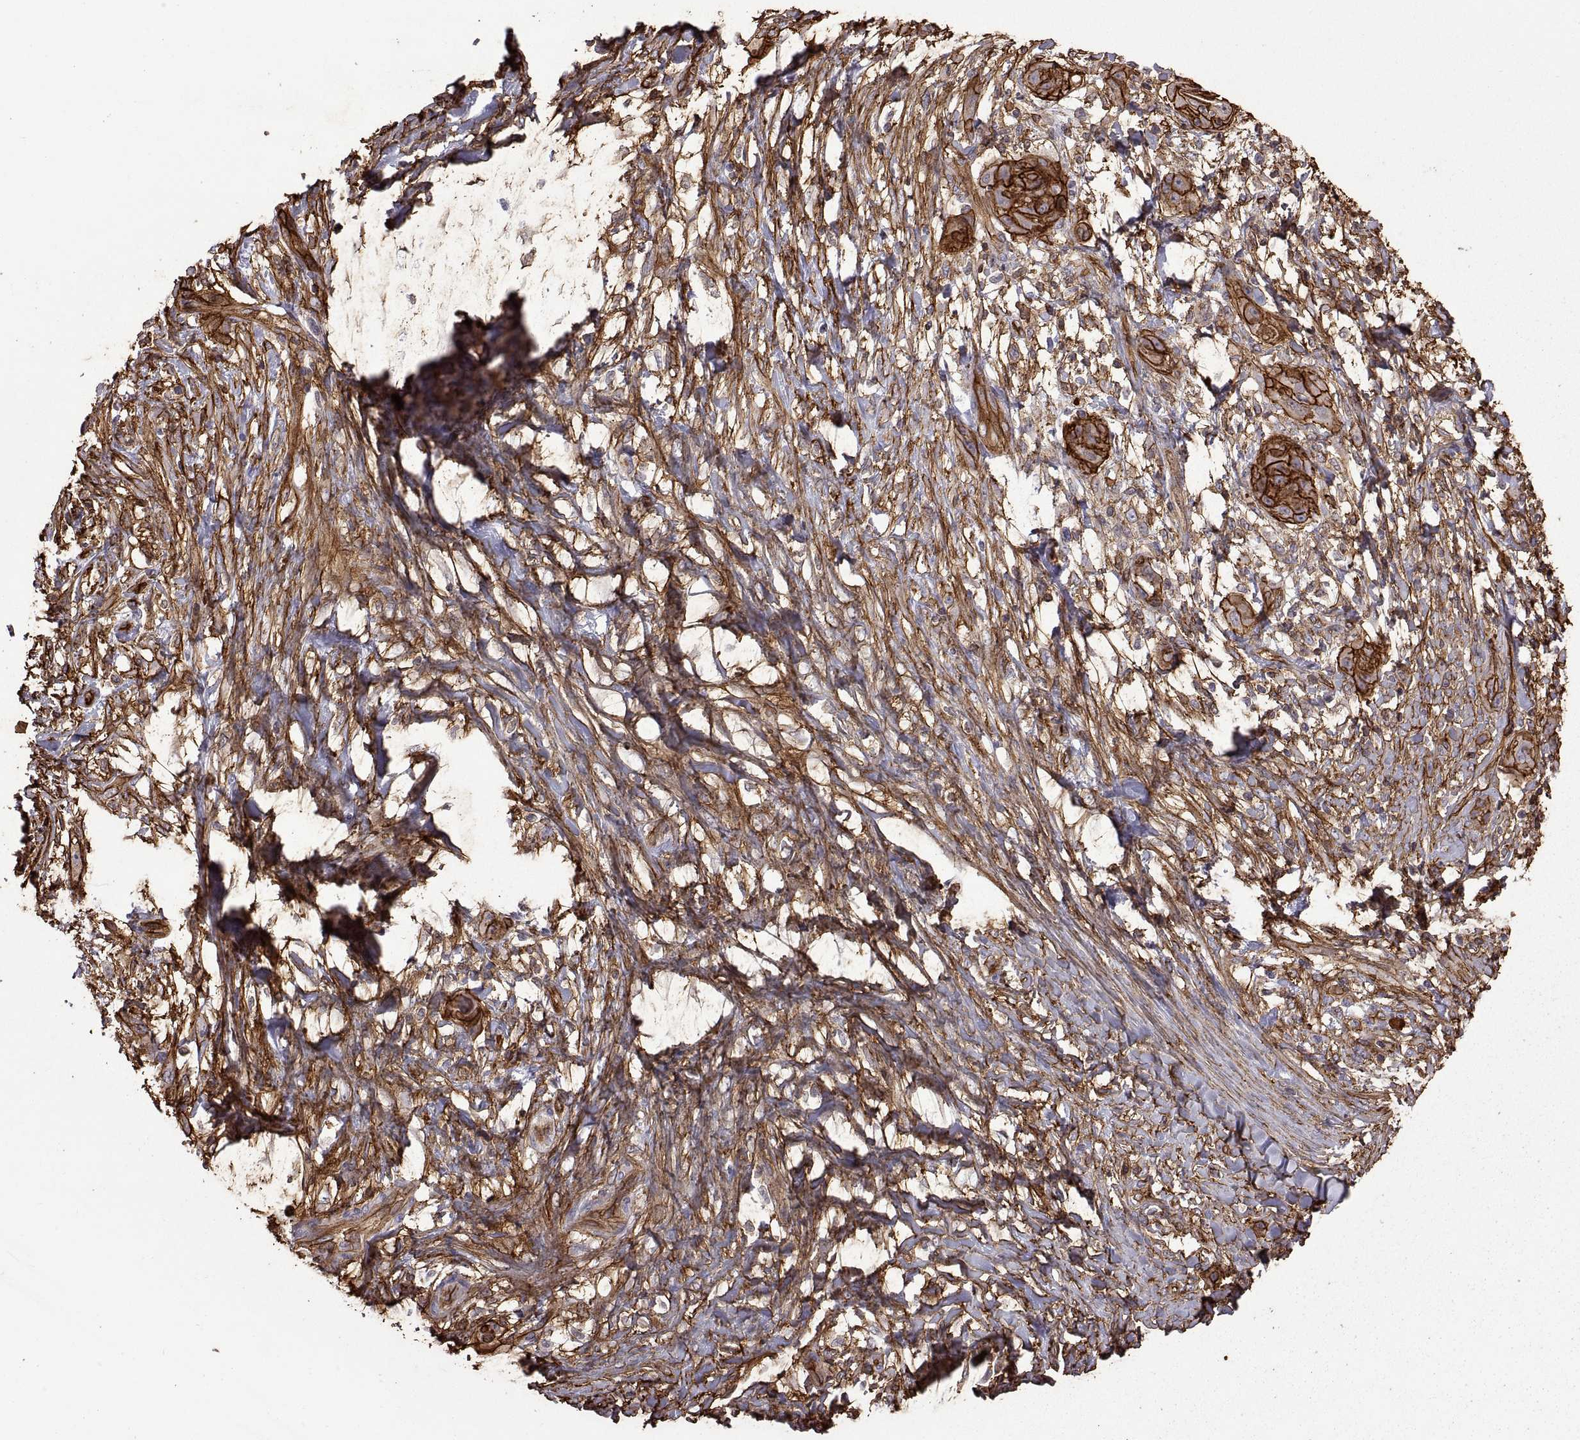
{"staining": {"intensity": "strong", "quantity": ">75%", "location": "cytoplasmic/membranous"}, "tissue": "skin cancer", "cell_type": "Tumor cells", "image_type": "cancer", "snomed": [{"axis": "morphology", "description": "Squamous cell carcinoma, NOS"}, {"axis": "topography", "description": "Skin"}], "caption": "This is a photomicrograph of immunohistochemistry (IHC) staining of skin cancer (squamous cell carcinoma), which shows strong positivity in the cytoplasmic/membranous of tumor cells.", "gene": "S100A10", "patient": {"sex": "male", "age": 62}}